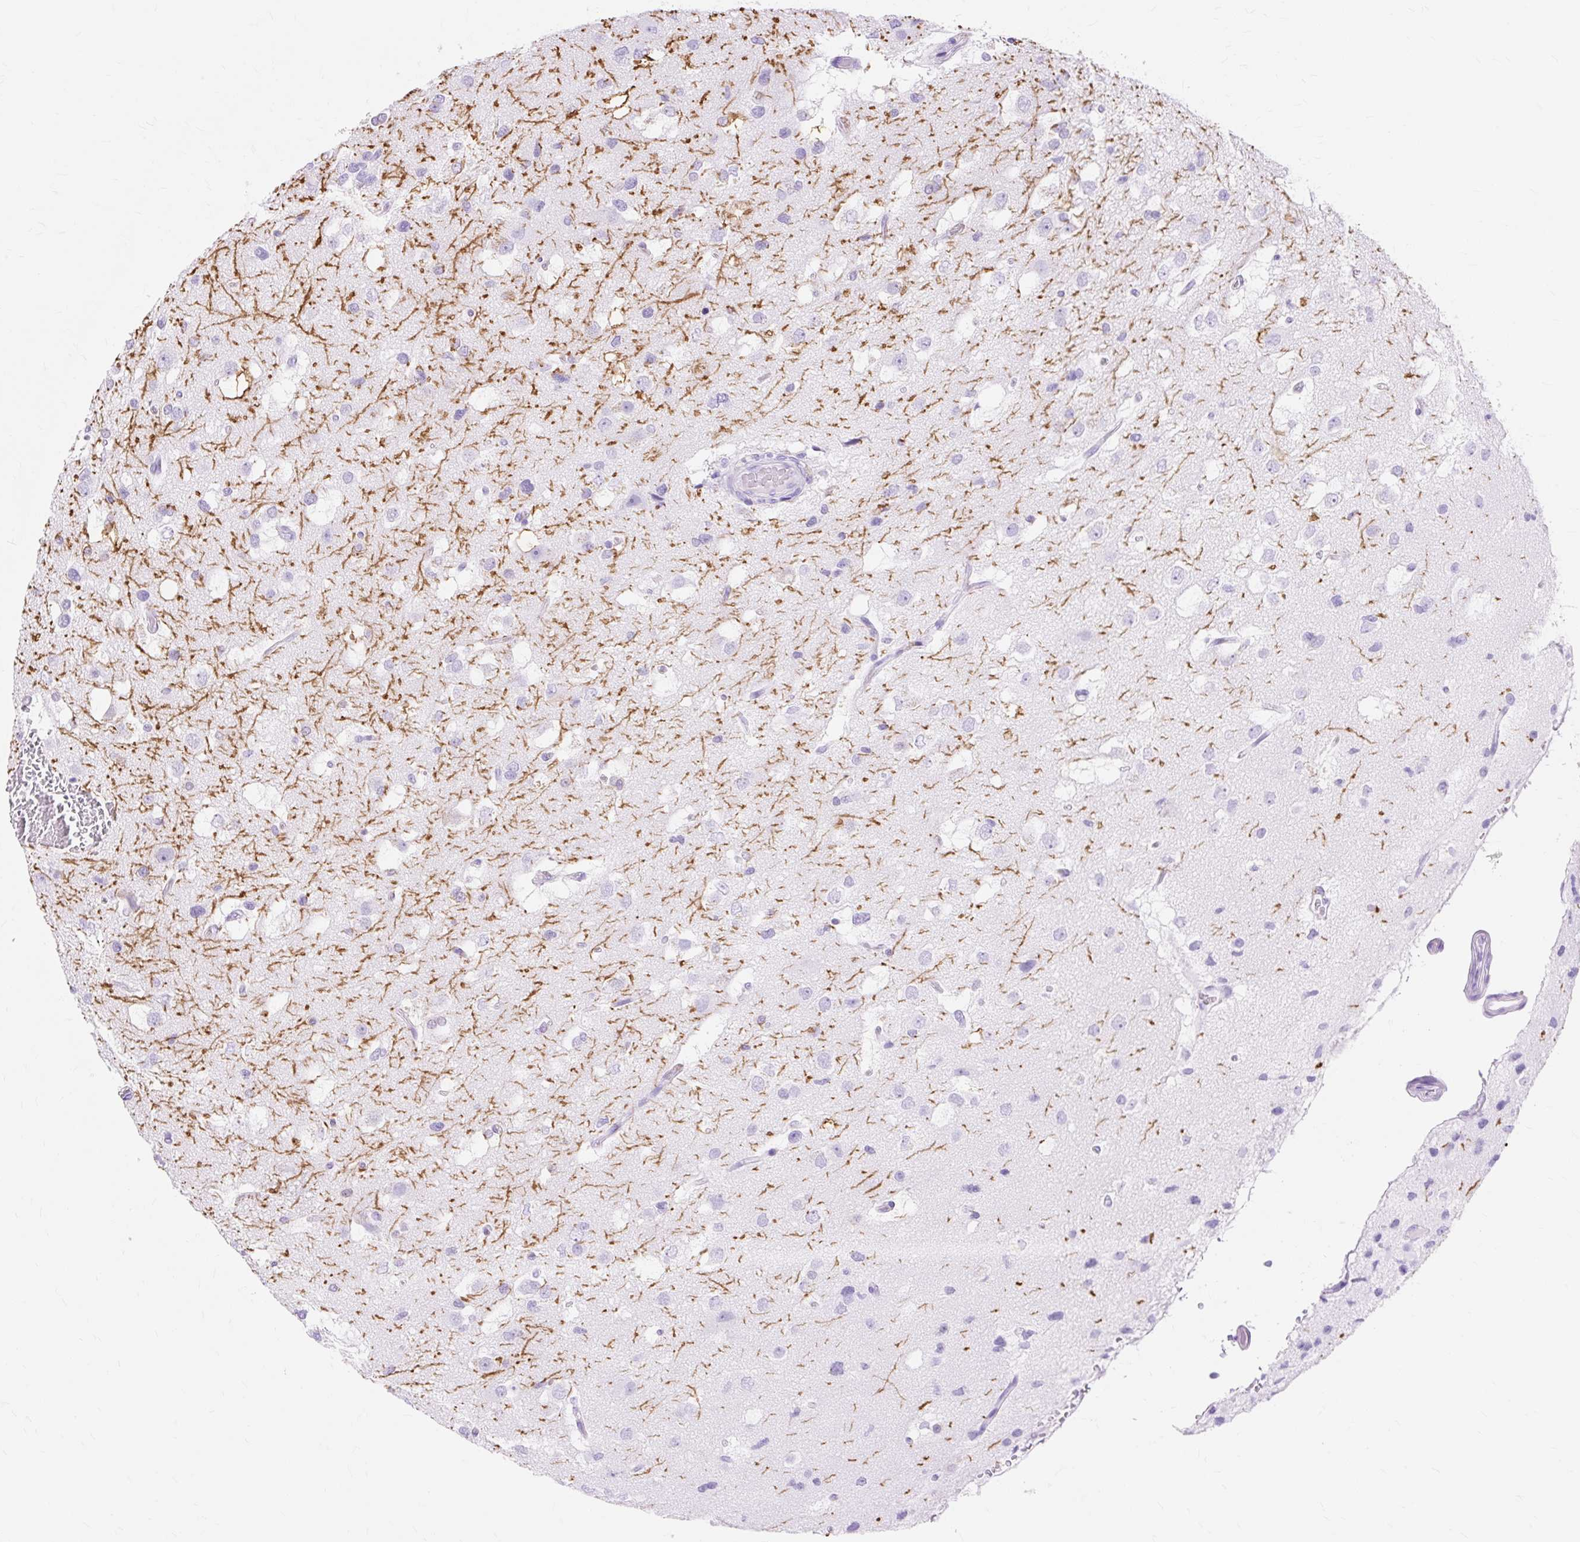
{"staining": {"intensity": "negative", "quantity": "none", "location": "none"}, "tissue": "glioma", "cell_type": "Tumor cells", "image_type": "cancer", "snomed": [{"axis": "morphology", "description": "Glioma, malignant, High grade"}, {"axis": "topography", "description": "Brain"}], "caption": "Immunohistochemical staining of glioma reveals no significant expression in tumor cells.", "gene": "MBP", "patient": {"sex": "male", "age": 53}}